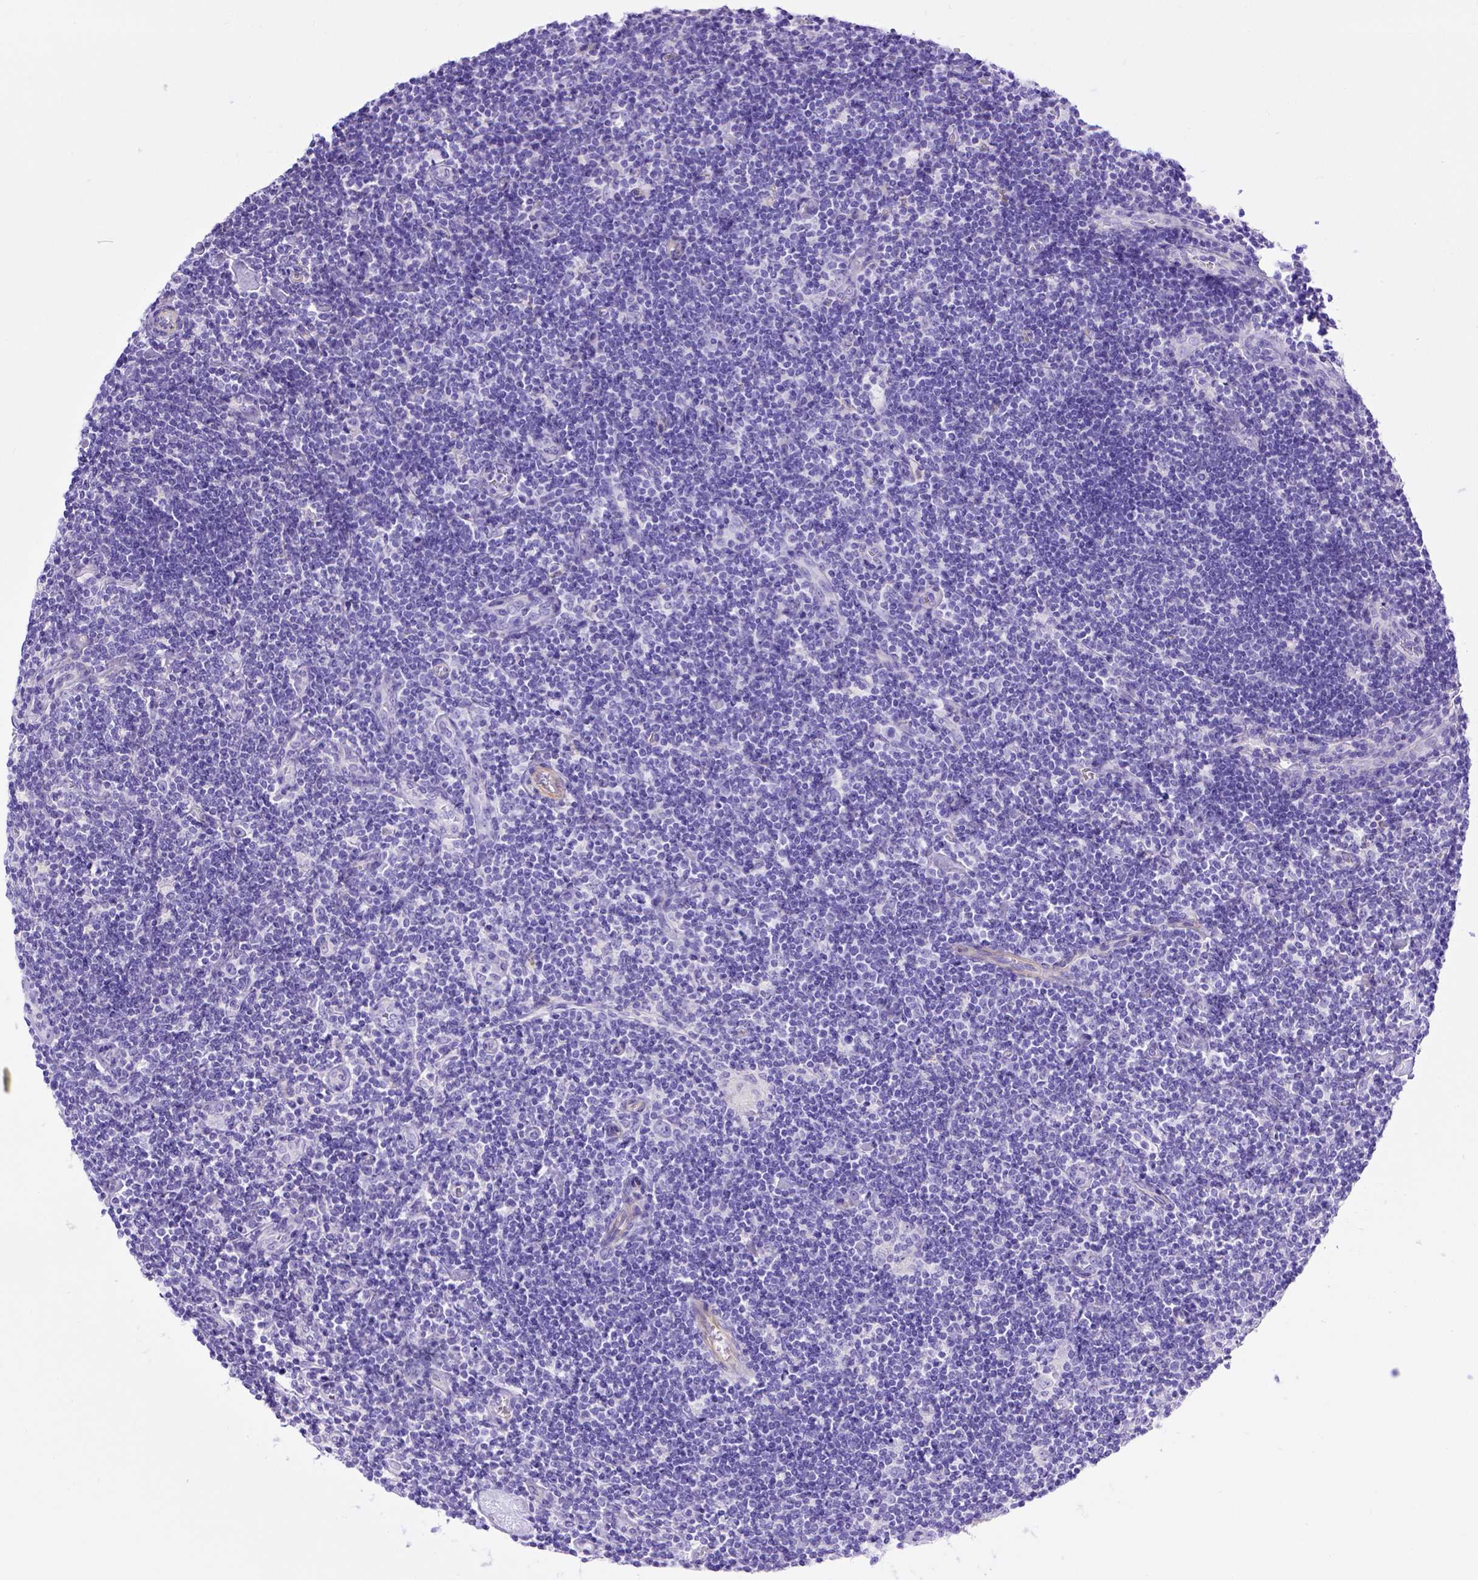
{"staining": {"intensity": "negative", "quantity": "none", "location": "none"}, "tissue": "lymphoma", "cell_type": "Tumor cells", "image_type": "cancer", "snomed": [{"axis": "morphology", "description": "Hodgkin's disease, NOS"}, {"axis": "topography", "description": "Lymph node"}], "caption": "A micrograph of Hodgkin's disease stained for a protein demonstrates no brown staining in tumor cells.", "gene": "LRRC18", "patient": {"sex": "male", "age": 40}}